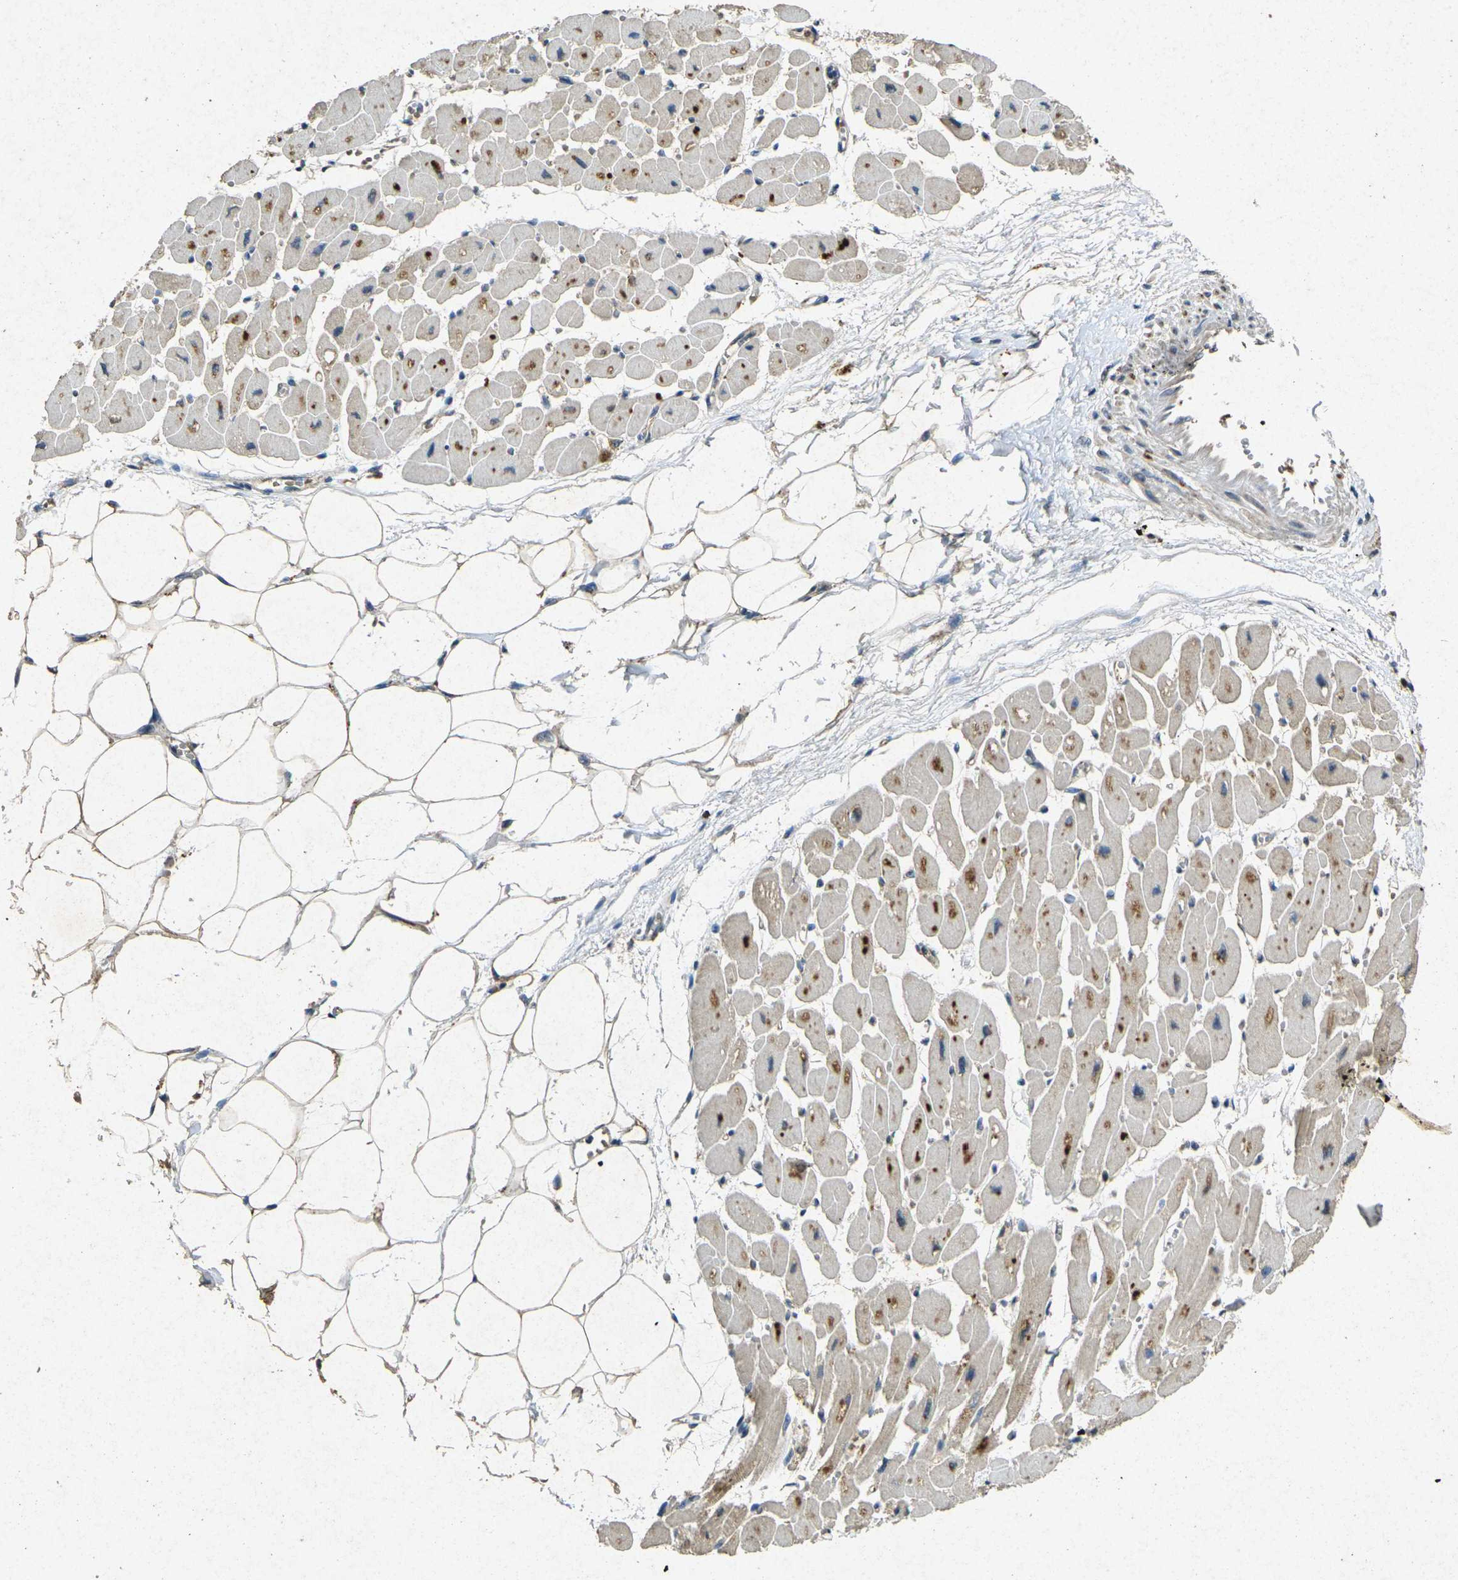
{"staining": {"intensity": "strong", "quantity": "25%-75%", "location": "cytoplasmic/membranous"}, "tissue": "heart muscle", "cell_type": "Cardiomyocytes", "image_type": "normal", "snomed": [{"axis": "morphology", "description": "Normal tissue, NOS"}, {"axis": "topography", "description": "Heart"}], "caption": "Protein expression by IHC demonstrates strong cytoplasmic/membranous expression in approximately 25%-75% of cardiomyocytes in unremarkable heart muscle. (DAB = brown stain, brightfield microscopy at high magnification).", "gene": "RGMA", "patient": {"sex": "female", "age": 54}}